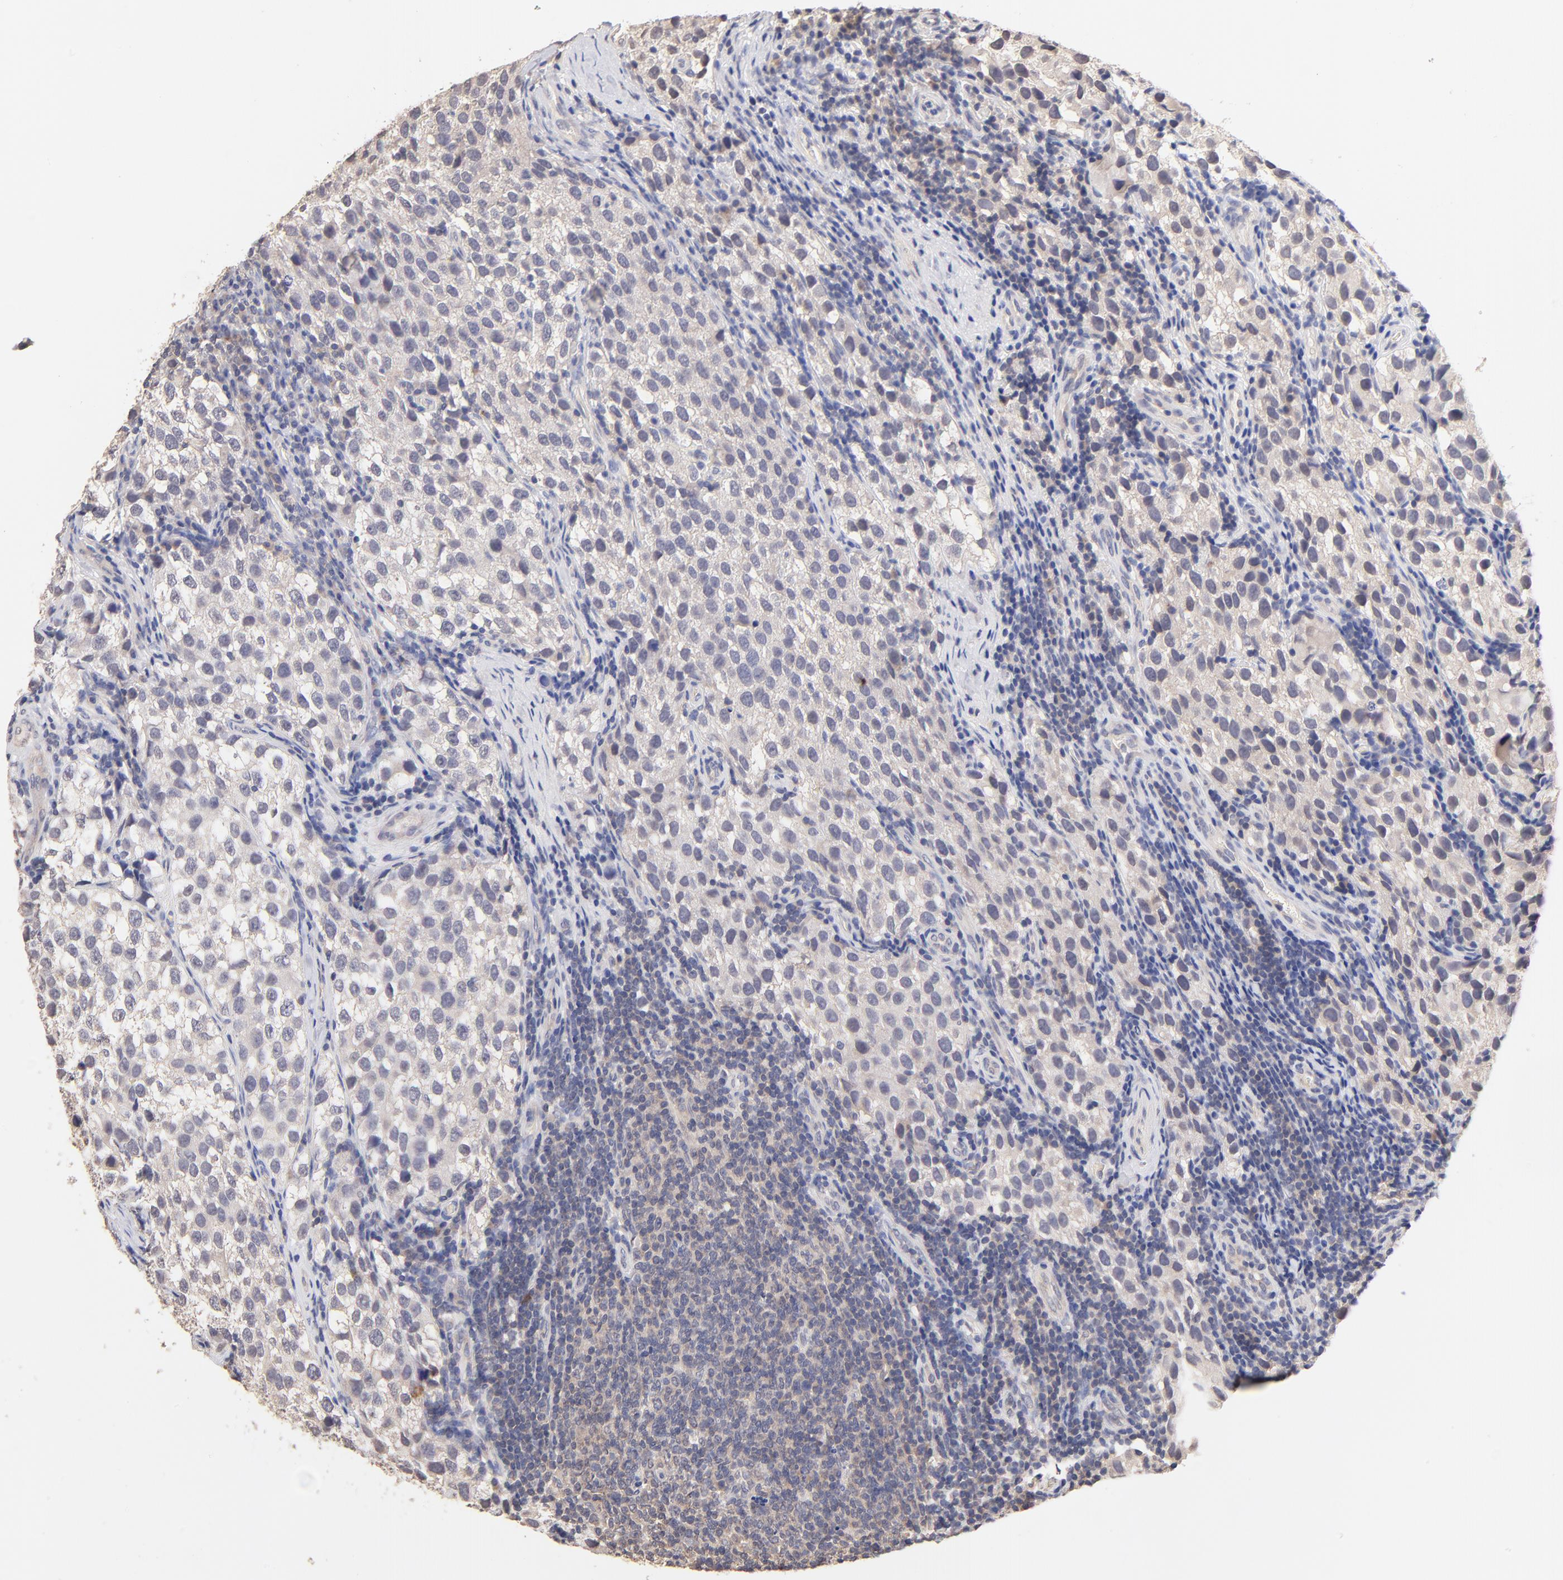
{"staining": {"intensity": "negative", "quantity": "none", "location": "none"}, "tissue": "testis cancer", "cell_type": "Tumor cells", "image_type": "cancer", "snomed": [{"axis": "morphology", "description": "Seminoma, NOS"}, {"axis": "topography", "description": "Testis"}], "caption": "Micrograph shows no protein expression in tumor cells of seminoma (testis) tissue.", "gene": "RIBC2", "patient": {"sex": "male", "age": 39}}